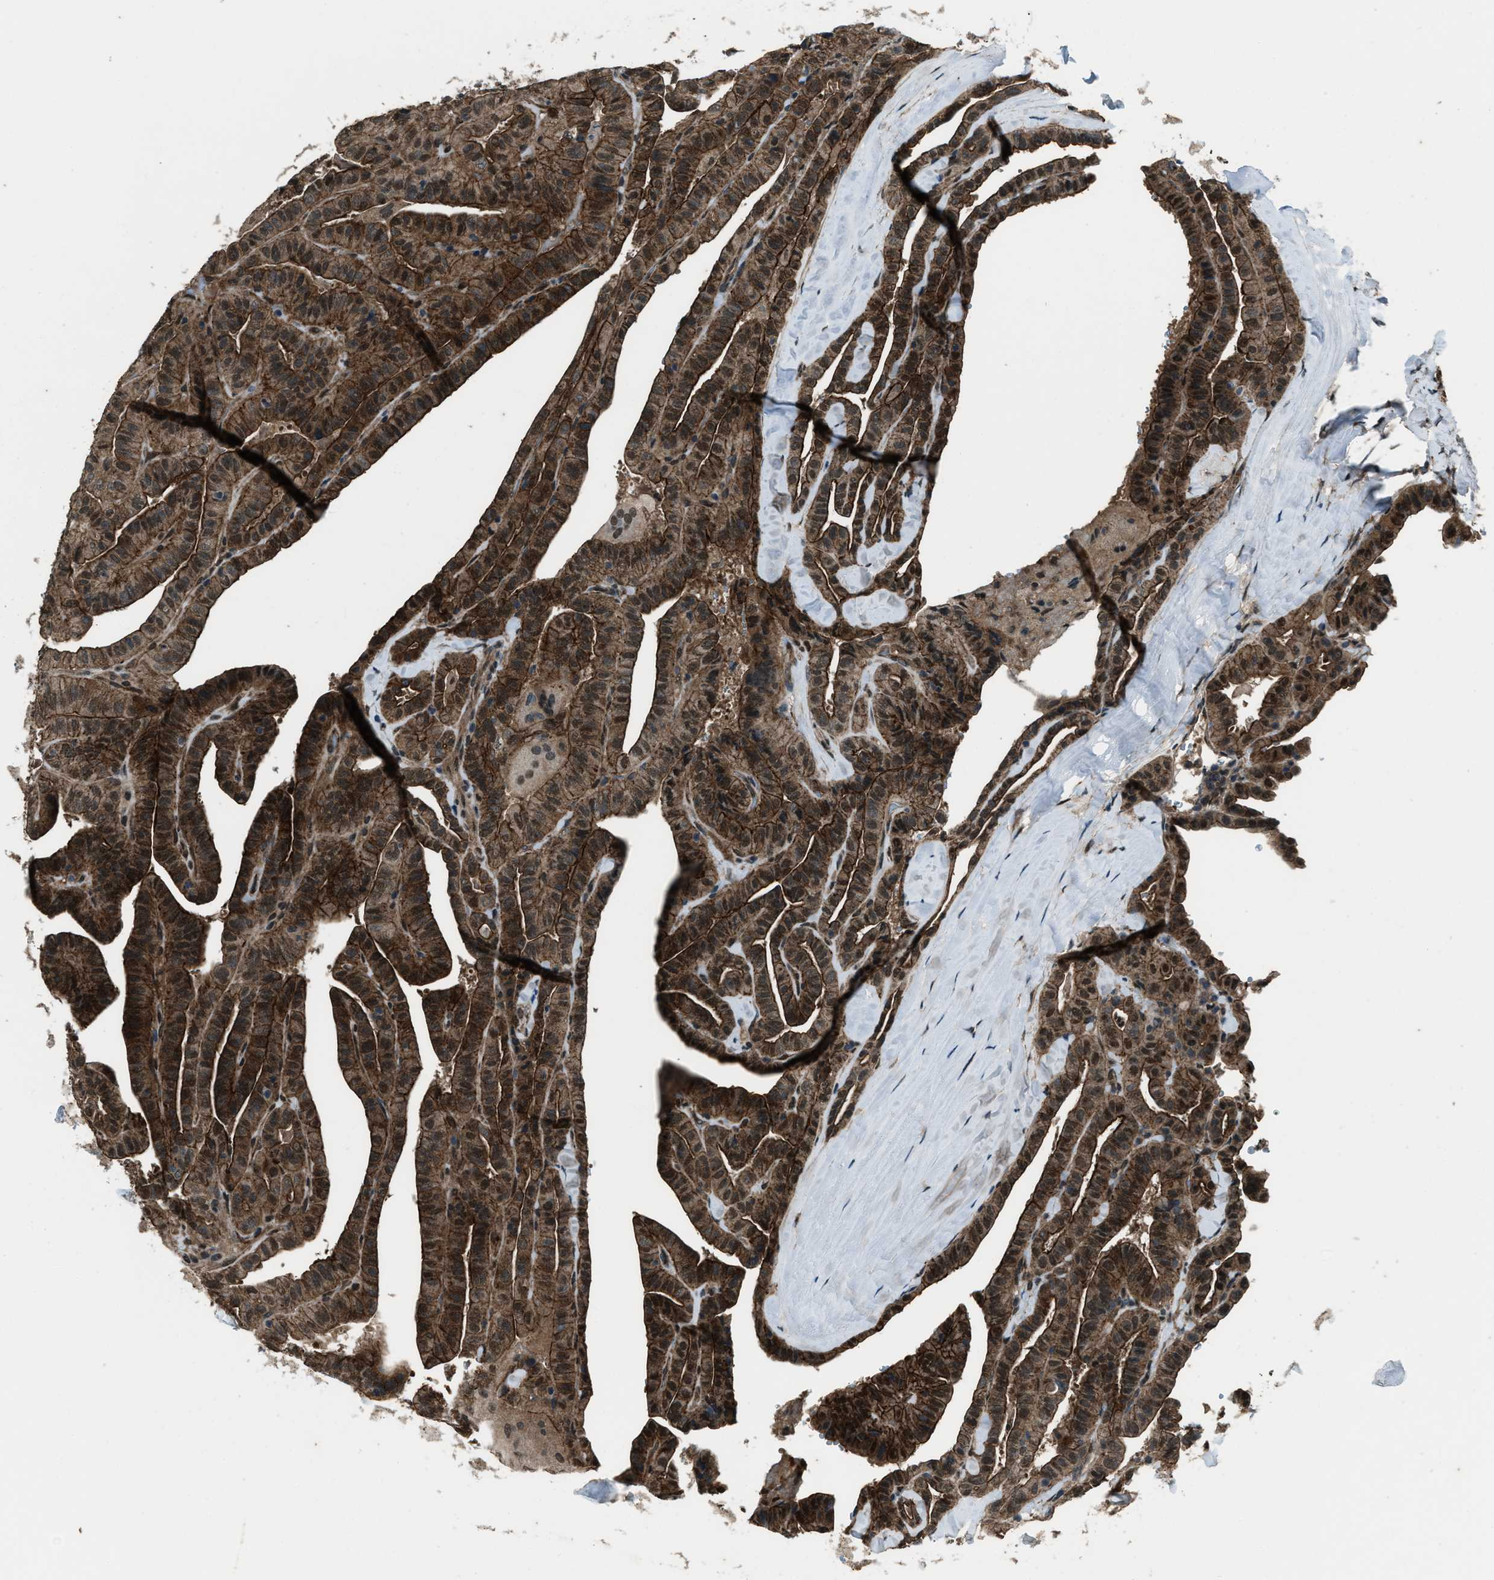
{"staining": {"intensity": "moderate", "quantity": ">75%", "location": "cytoplasmic/membranous"}, "tissue": "thyroid cancer", "cell_type": "Tumor cells", "image_type": "cancer", "snomed": [{"axis": "morphology", "description": "Papillary adenocarcinoma, NOS"}, {"axis": "topography", "description": "Thyroid gland"}], "caption": "DAB immunohistochemical staining of human thyroid cancer (papillary adenocarcinoma) displays moderate cytoplasmic/membranous protein expression in about >75% of tumor cells.", "gene": "SVIL", "patient": {"sex": "male", "age": 77}}